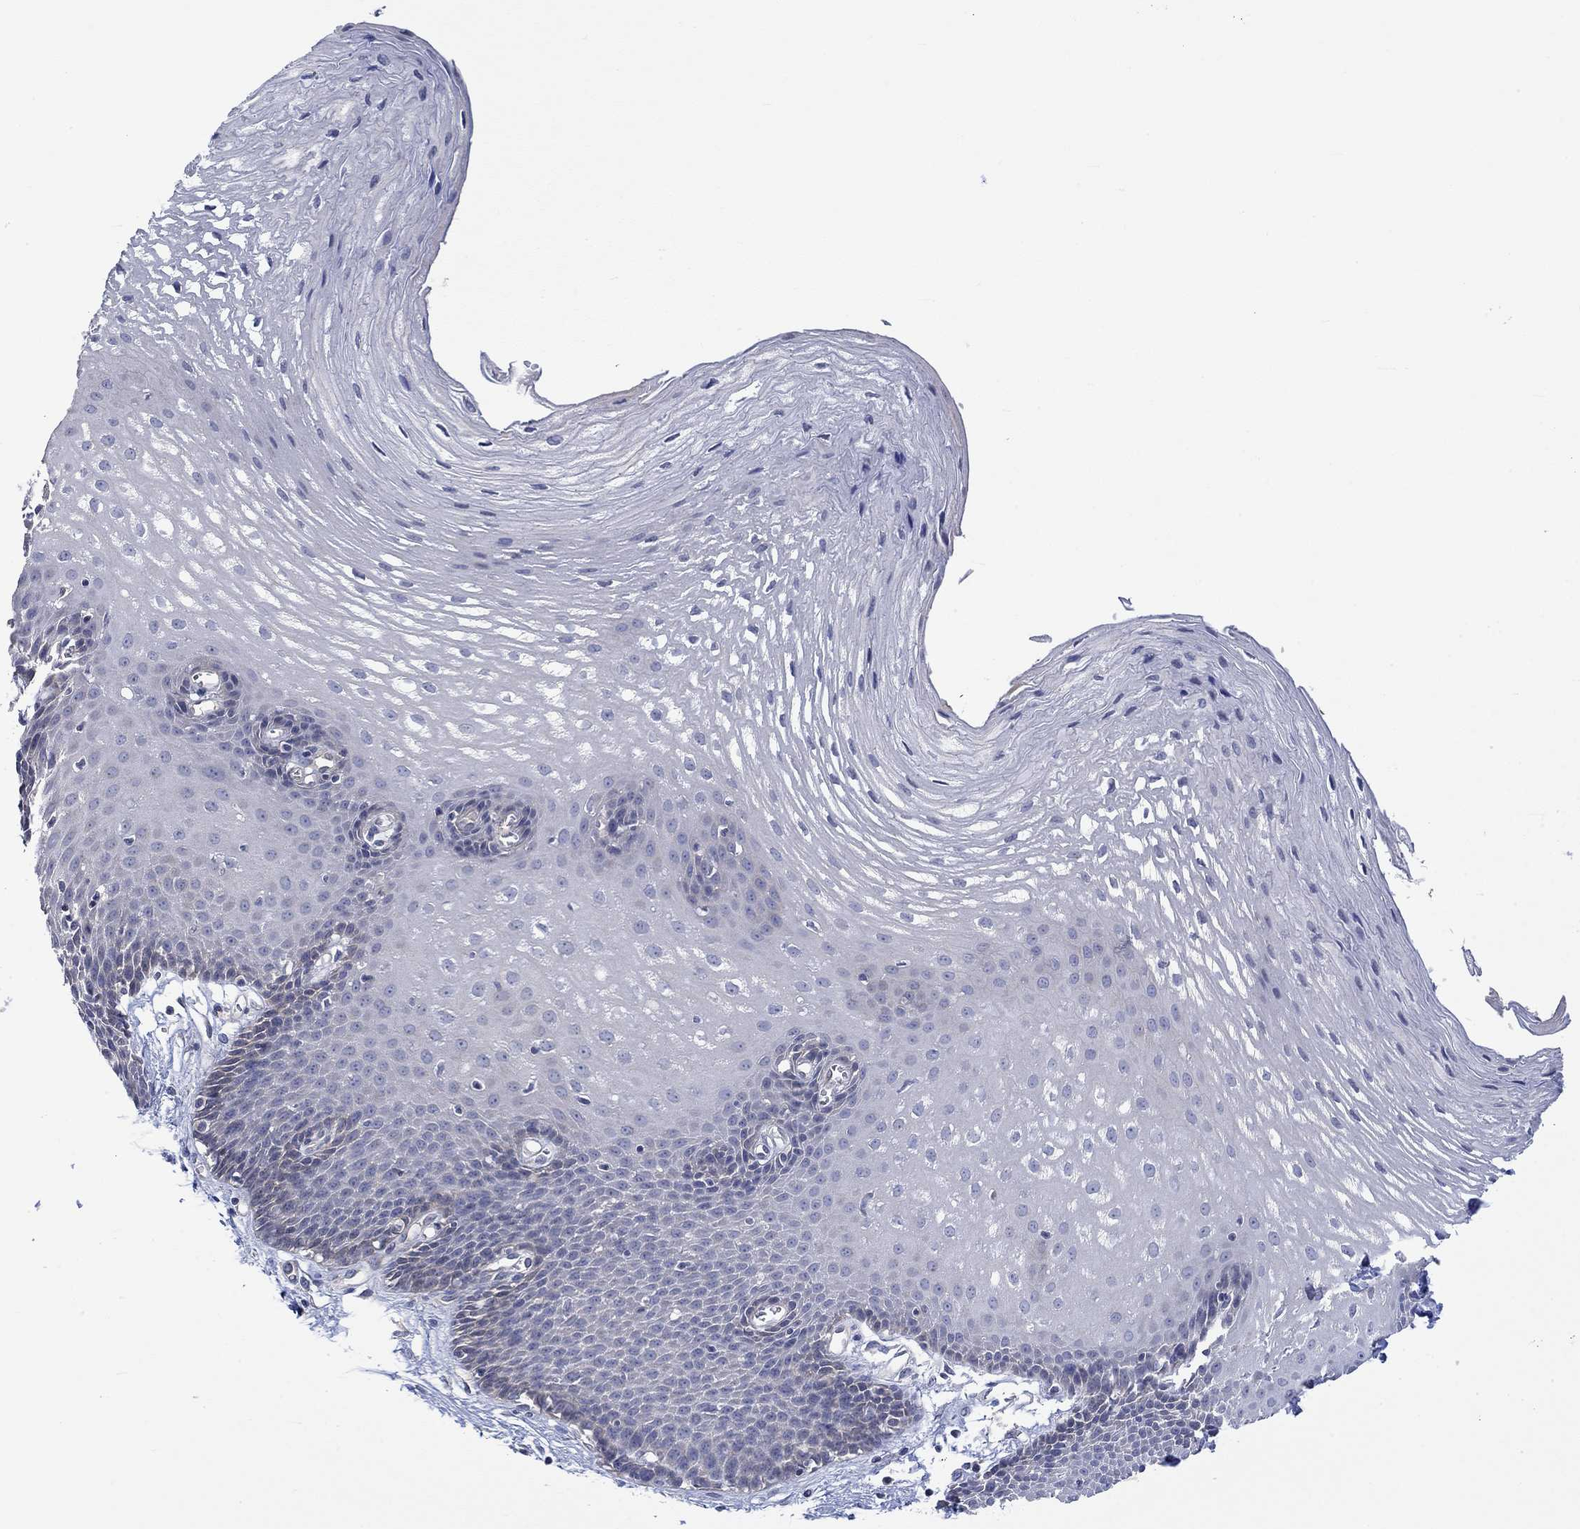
{"staining": {"intensity": "weak", "quantity": "<25%", "location": "cytoplasmic/membranous"}, "tissue": "esophagus", "cell_type": "Squamous epithelial cells", "image_type": "normal", "snomed": [{"axis": "morphology", "description": "Normal tissue, NOS"}, {"axis": "topography", "description": "Esophagus"}], "caption": "DAB immunohistochemical staining of normal human esophagus exhibits no significant positivity in squamous epithelial cells. (DAB (3,3'-diaminobenzidine) immunohistochemistry, high magnification).", "gene": "AGRP", "patient": {"sex": "male", "age": 72}}